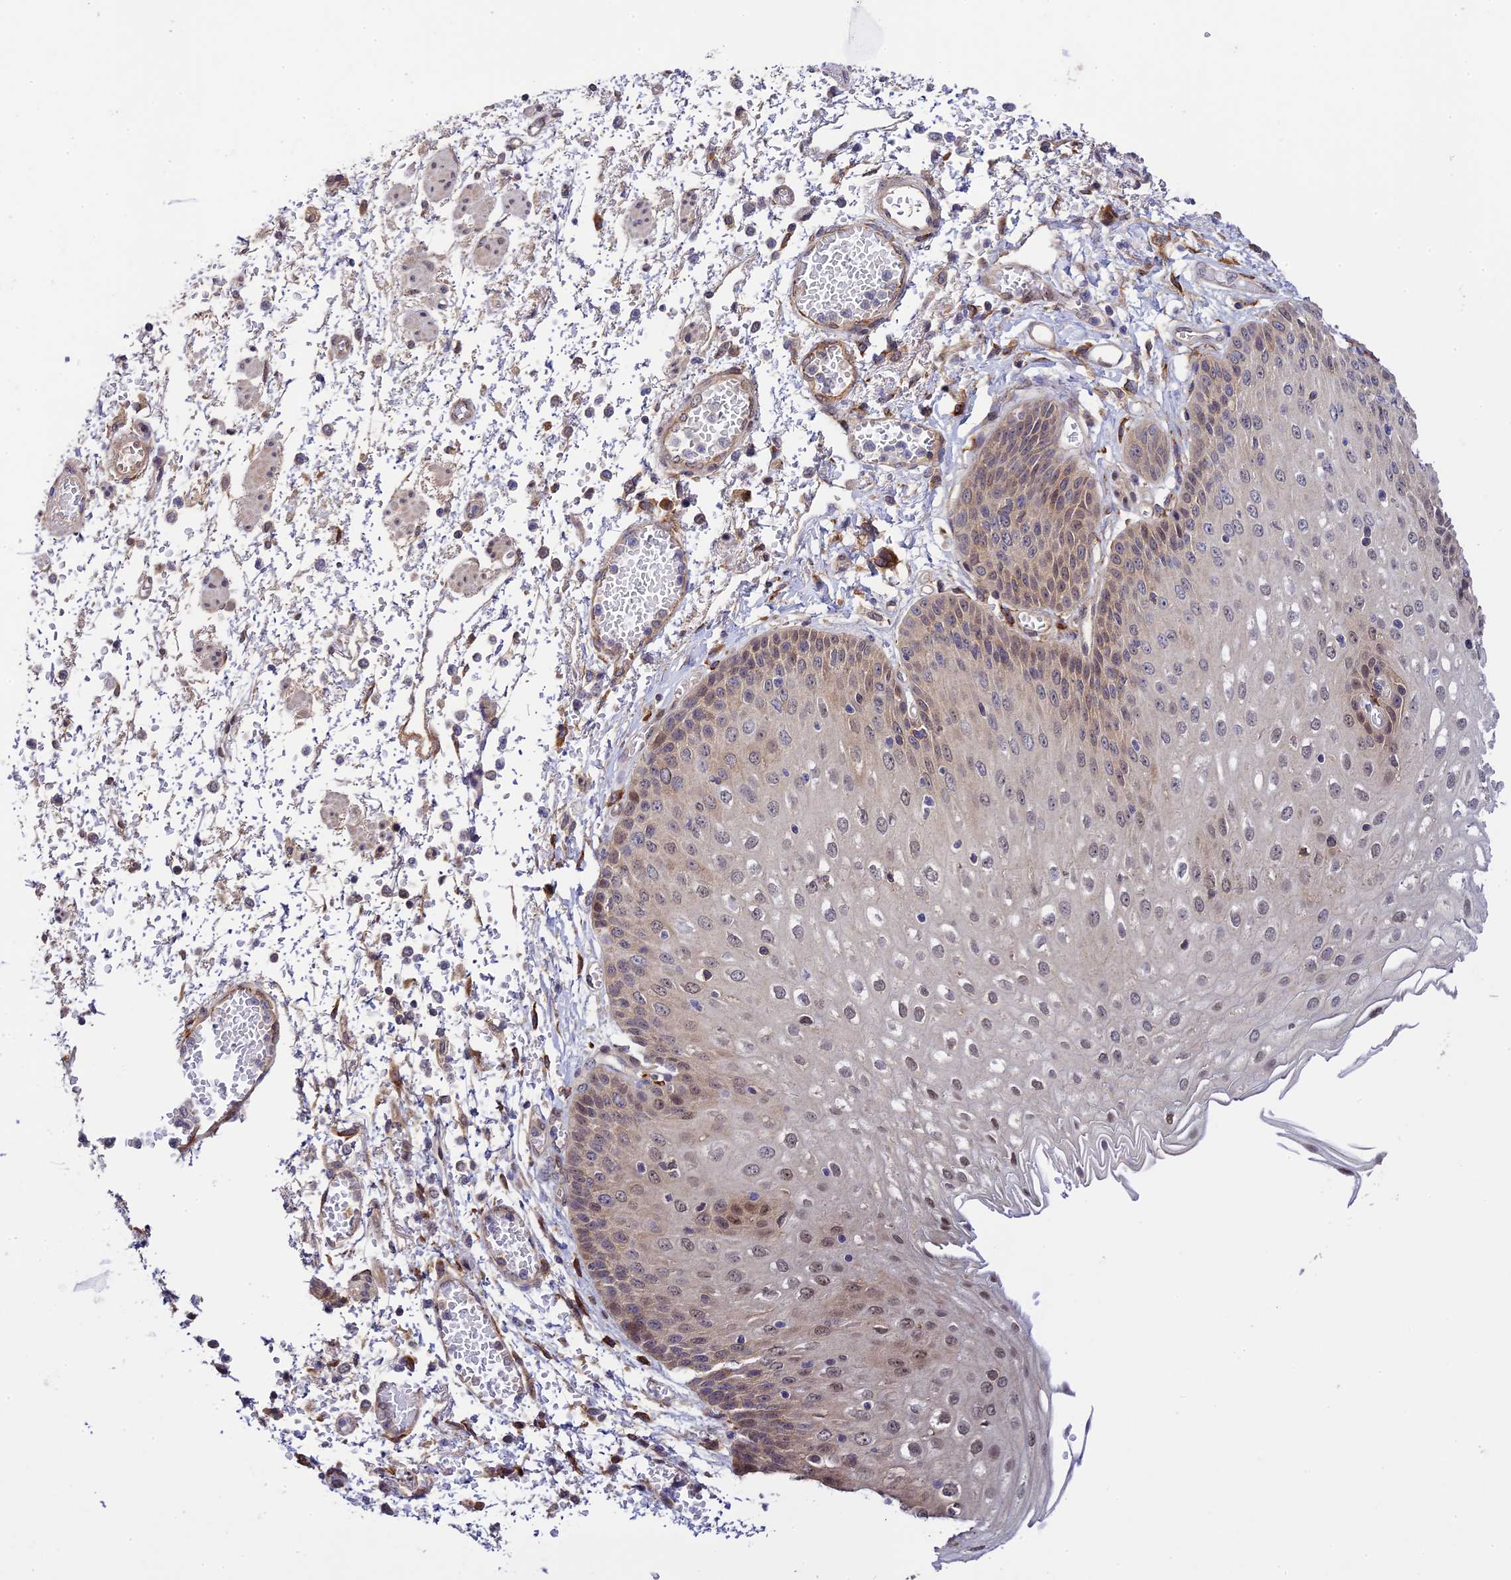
{"staining": {"intensity": "moderate", "quantity": "<25%", "location": "cytoplasmic/membranous,nuclear"}, "tissue": "esophagus", "cell_type": "Squamous epithelial cells", "image_type": "normal", "snomed": [{"axis": "morphology", "description": "Normal tissue, NOS"}, {"axis": "topography", "description": "Esophagus"}], "caption": "This is a micrograph of immunohistochemistry staining of normal esophagus, which shows moderate expression in the cytoplasmic/membranous,nuclear of squamous epithelial cells.", "gene": "P3H3", "patient": {"sex": "male", "age": 81}}